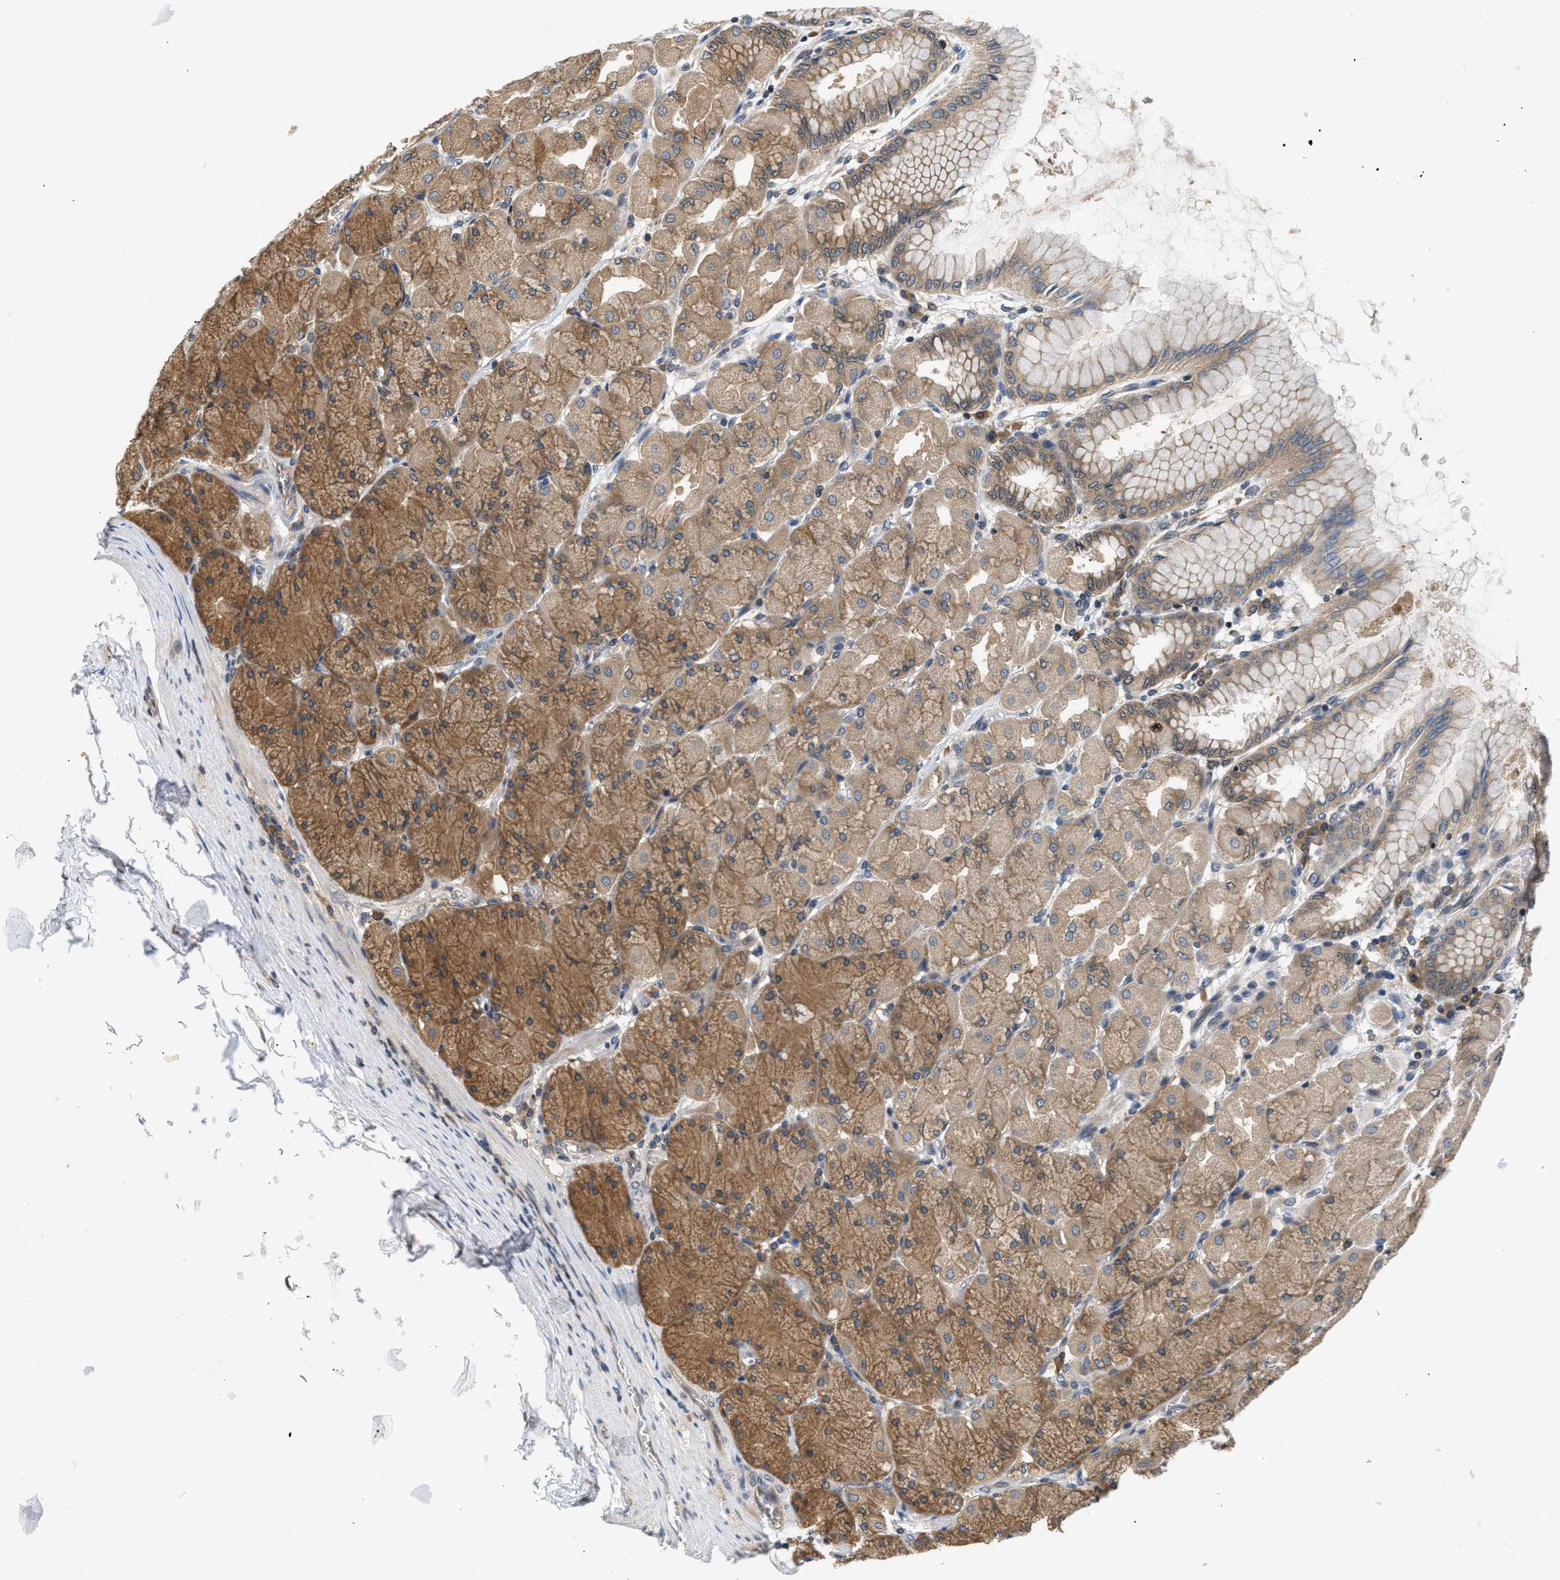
{"staining": {"intensity": "moderate", "quantity": ">75%", "location": "cytoplasmic/membranous"}, "tissue": "stomach", "cell_type": "Glandular cells", "image_type": "normal", "snomed": [{"axis": "morphology", "description": "Normal tissue, NOS"}, {"axis": "topography", "description": "Stomach, upper"}], "caption": "The immunohistochemical stain shows moderate cytoplasmic/membranous expression in glandular cells of benign stomach.", "gene": "RAB29", "patient": {"sex": "female", "age": 56}}